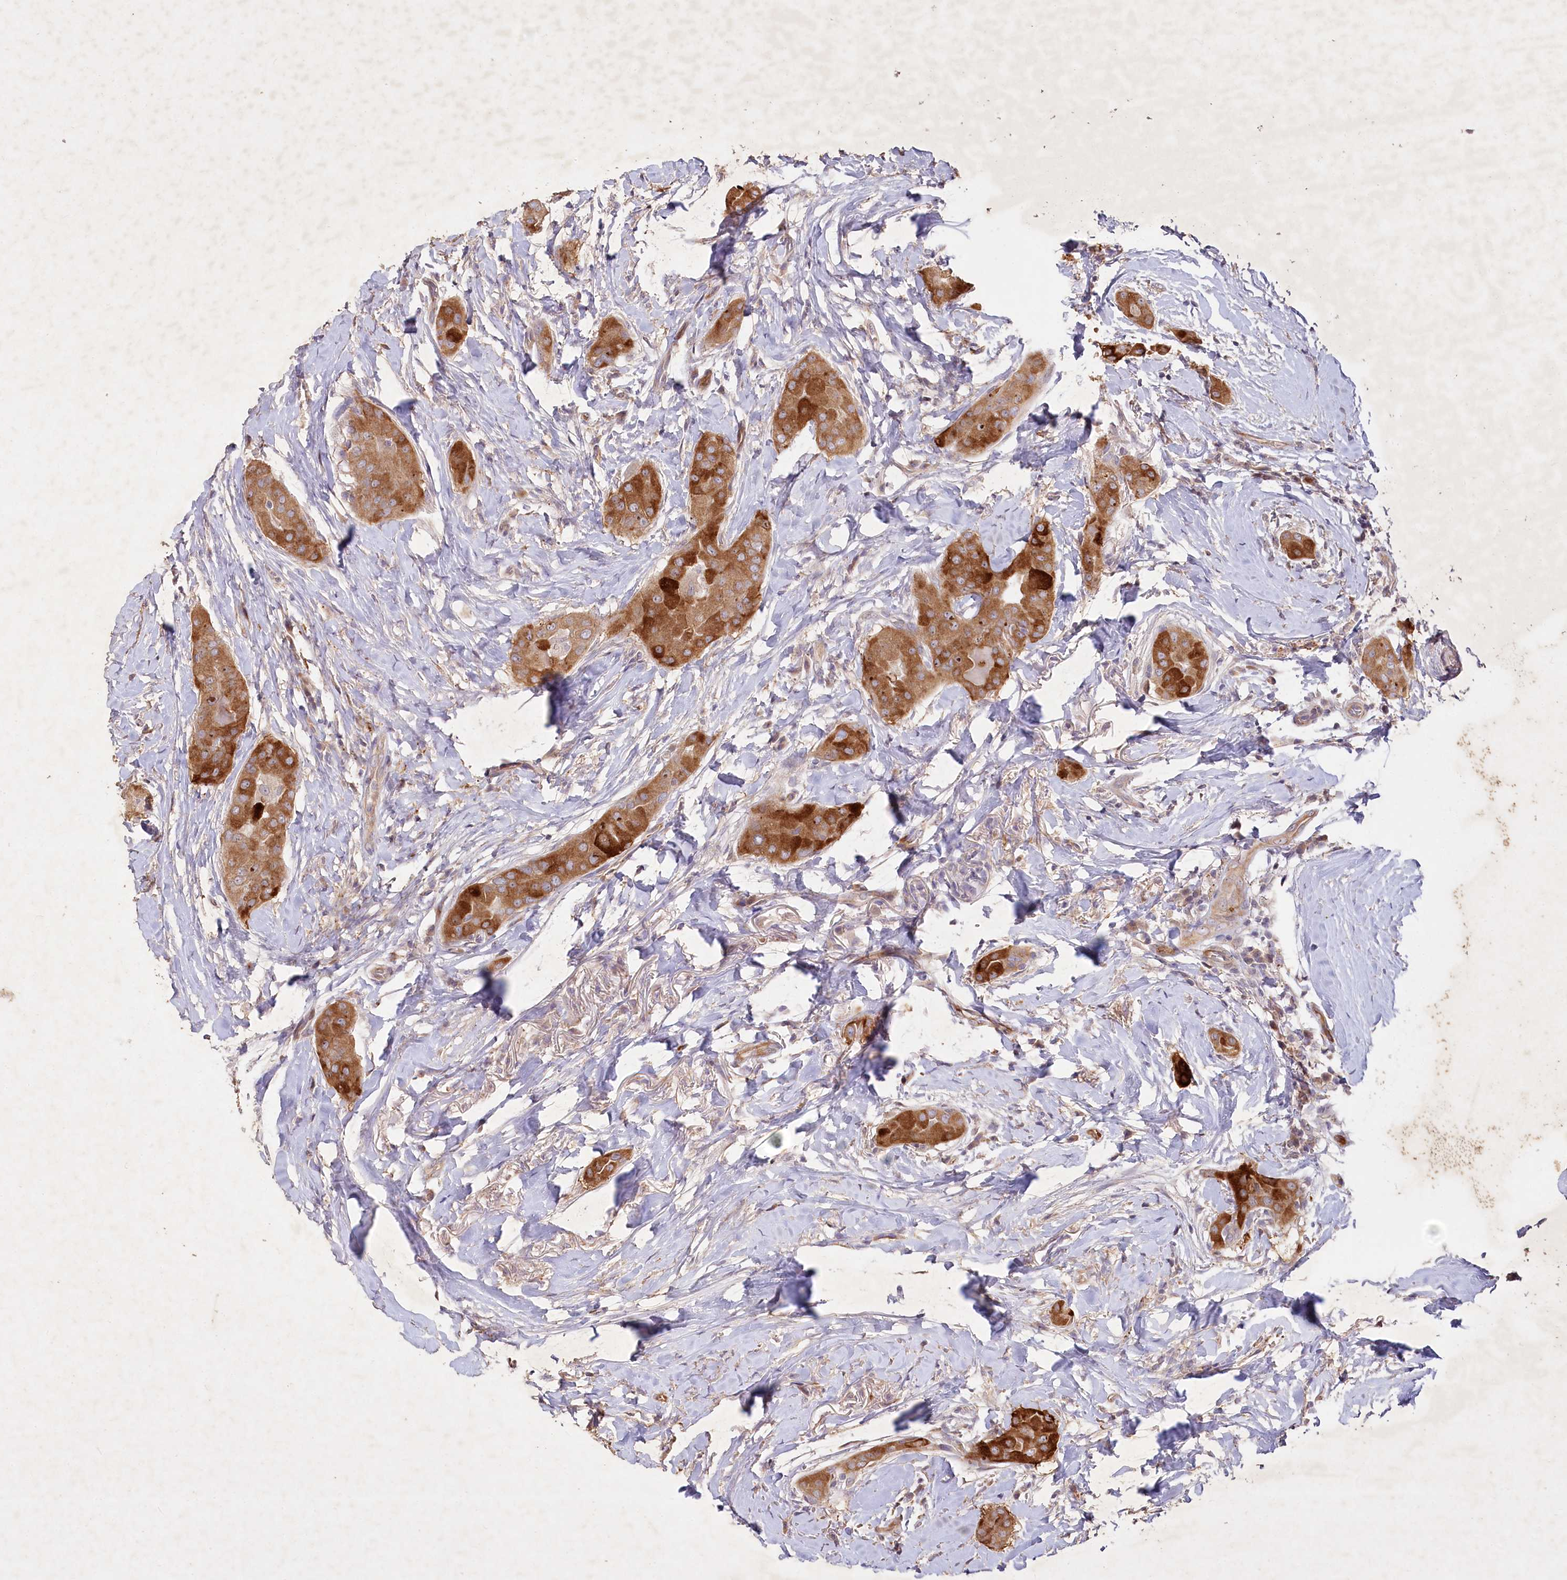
{"staining": {"intensity": "strong", "quantity": ">75%", "location": "cytoplasmic/membranous"}, "tissue": "thyroid cancer", "cell_type": "Tumor cells", "image_type": "cancer", "snomed": [{"axis": "morphology", "description": "Papillary adenocarcinoma, NOS"}, {"axis": "topography", "description": "Thyroid gland"}], "caption": "A brown stain labels strong cytoplasmic/membranous positivity of a protein in human thyroid cancer tumor cells.", "gene": "IRAK1BP1", "patient": {"sex": "male", "age": 33}}